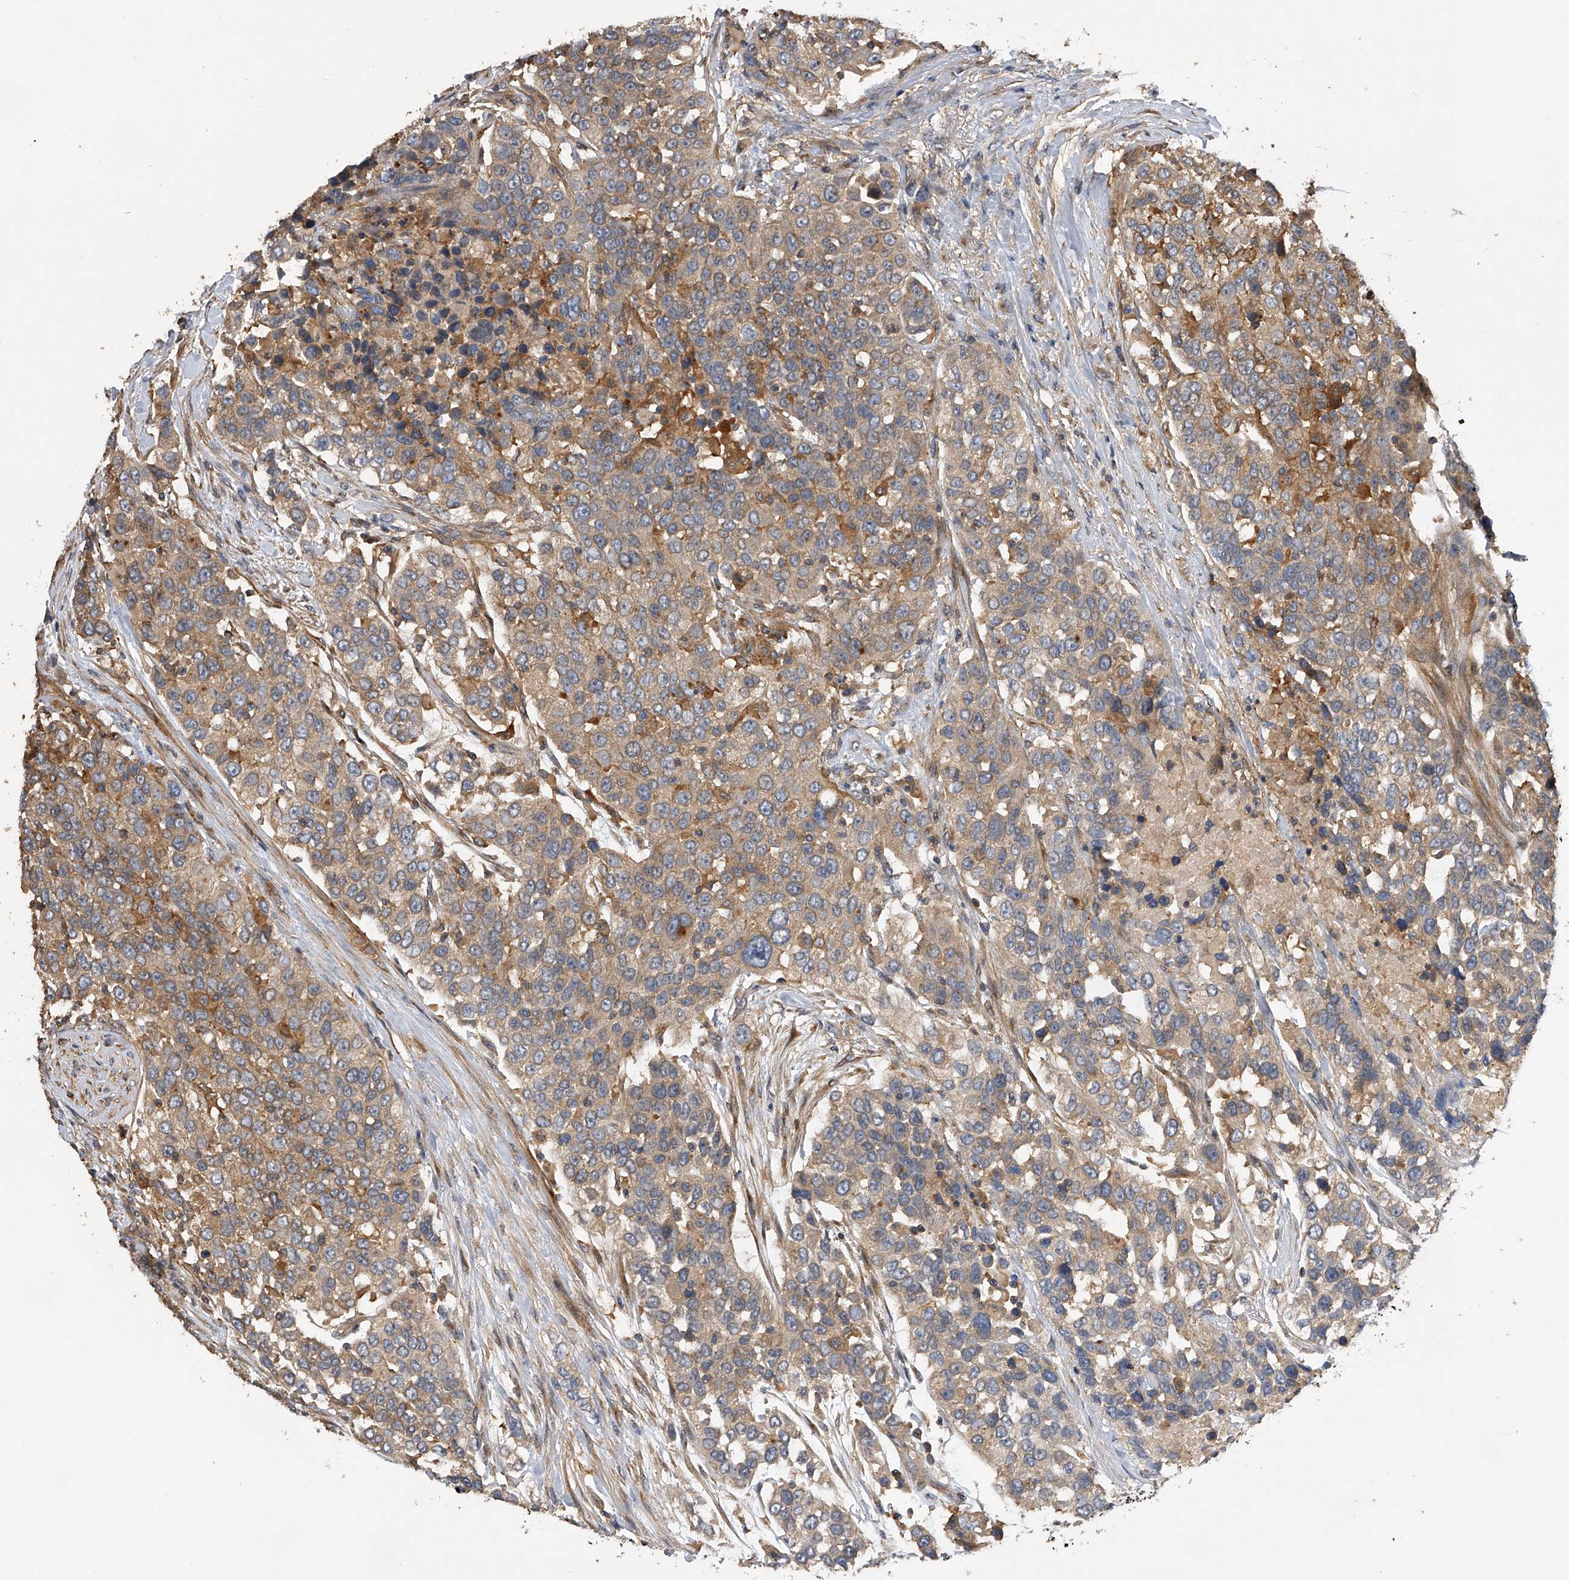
{"staining": {"intensity": "moderate", "quantity": ">75%", "location": "cytoplasmic/membranous"}, "tissue": "urothelial cancer", "cell_type": "Tumor cells", "image_type": "cancer", "snomed": [{"axis": "morphology", "description": "Urothelial carcinoma, High grade"}, {"axis": "topography", "description": "Urinary bladder"}], "caption": "The image demonstrates immunohistochemical staining of high-grade urothelial carcinoma. There is moderate cytoplasmic/membranous positivity is appreciated in approximately >75% of tumor cells.", "gene": "PTPRA", "patient": {"sex": "female", "age": 80}}